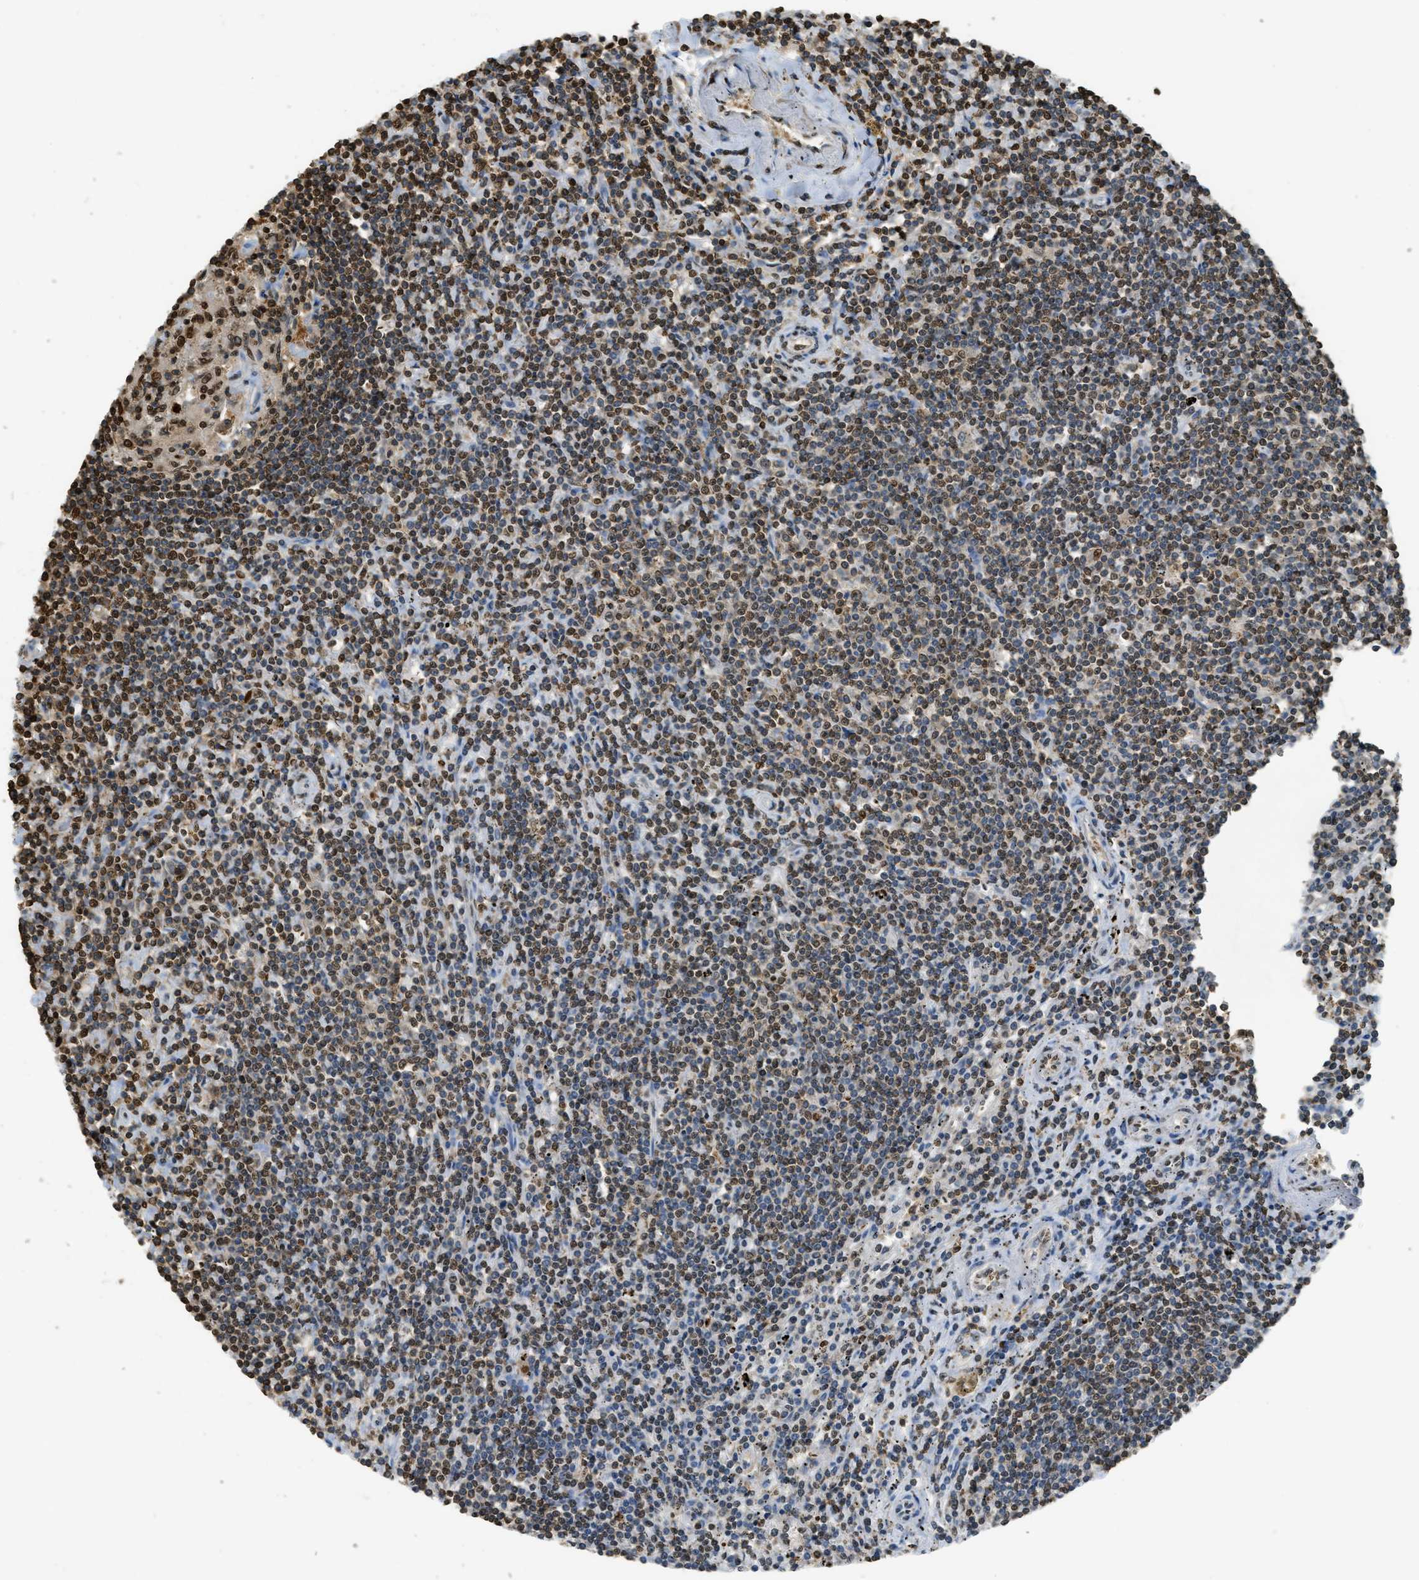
{"staining": {"intensity": "moderate", "quantity": "25%-75%", "location": "nuclear"}, "tissue": "lymphoma", "cell_type": "Tumor cells", "image_type": "cancer", "snomed": [{"axis": "morphology", "description": "Malignant lymphoma, non-Hodgkin's type, Low grade"}, {"axis": "topography", "description": "Spleen"}], "caption": "Immunohistochemical staining of lymphoma demonstrates moderate nuclear protein positivity in about 25%-75% of tumor cells. (DAB IHC, brown staining for protein, blue staining for nuclei).", "gene": "NR5A2", "patient": {"sex": "male", "age": 76}}